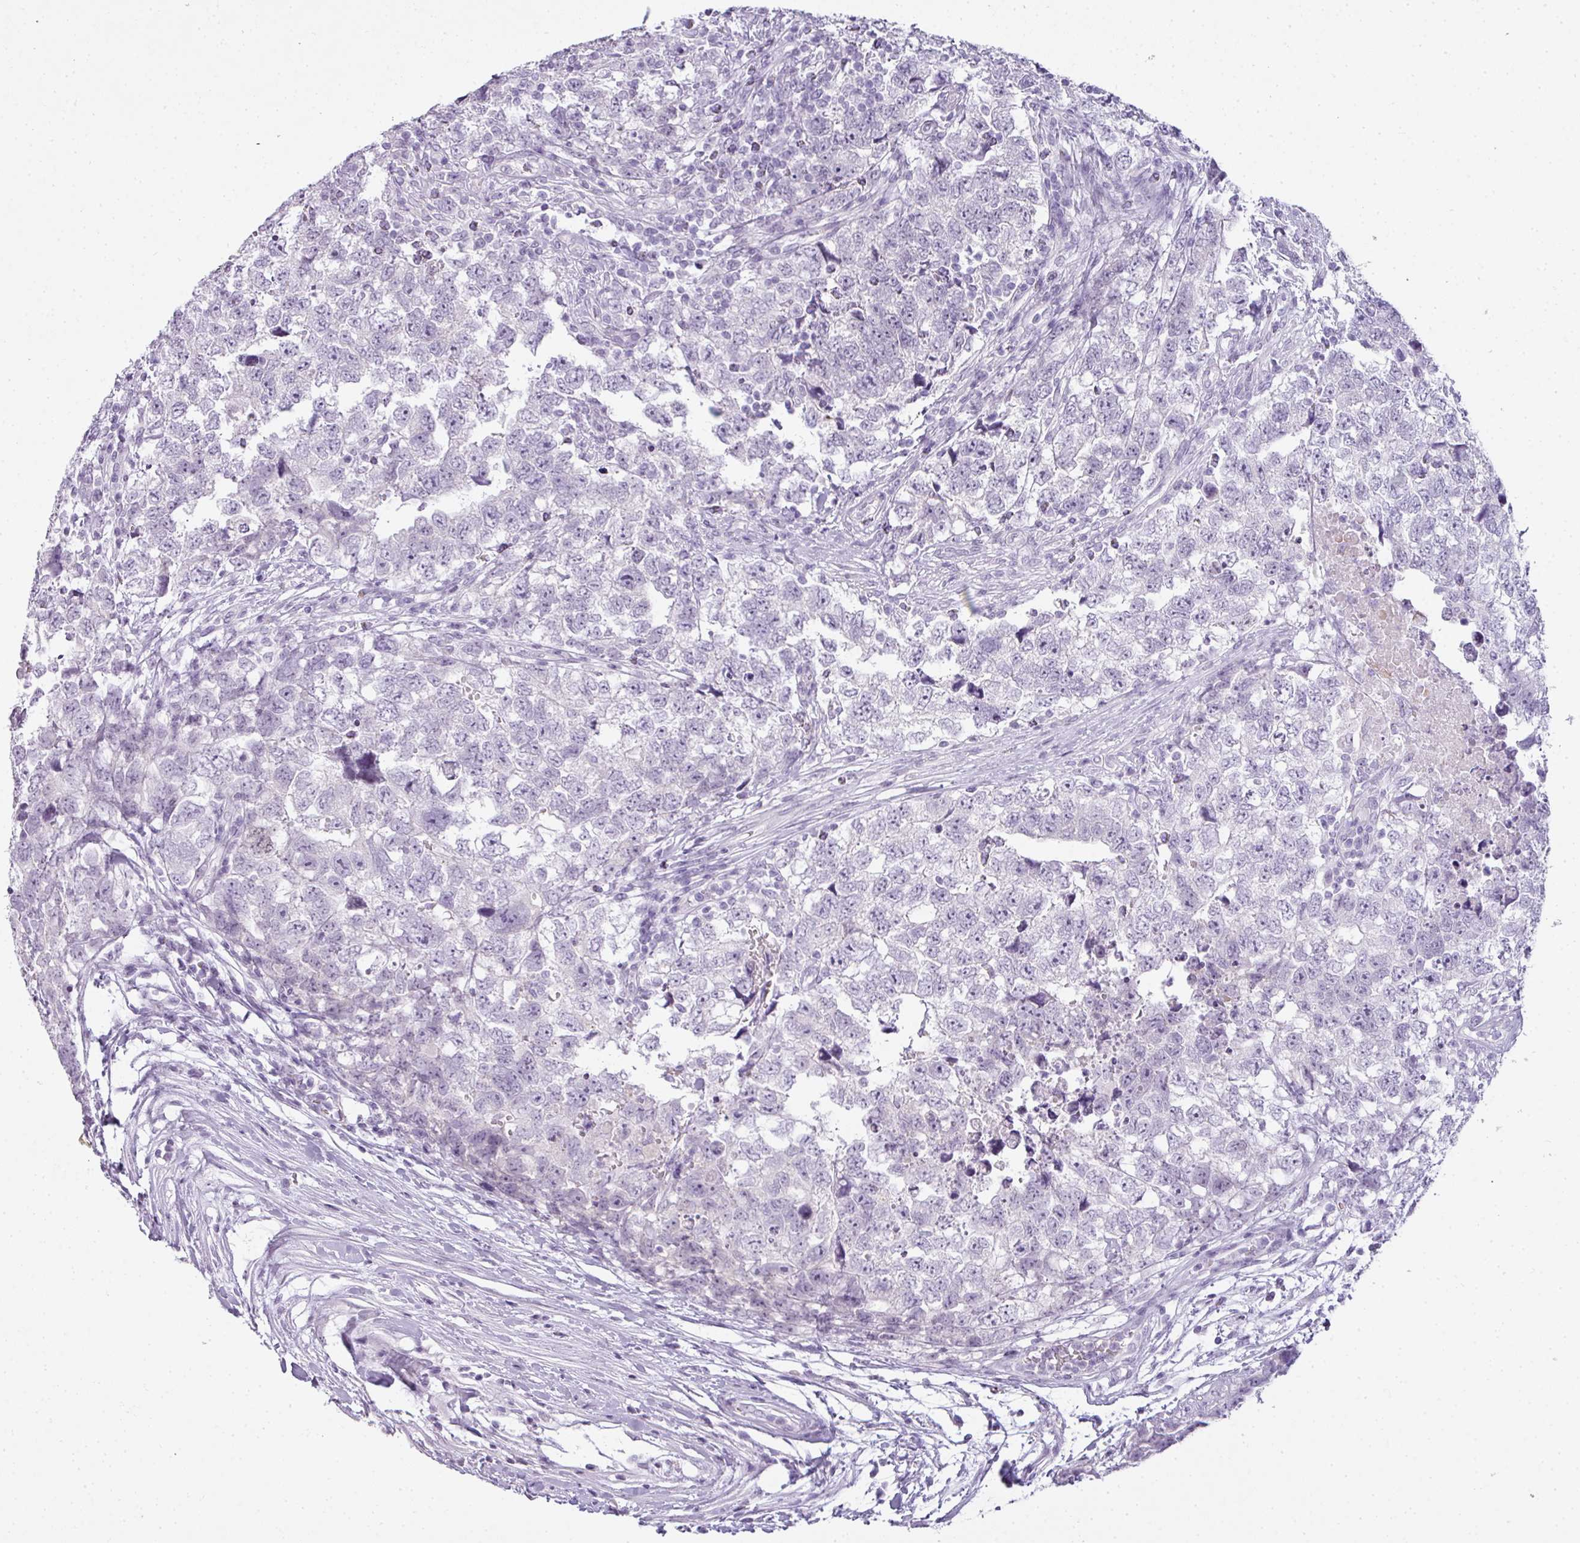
{"staining": {"intensity": "negative", "quantity": "none", "location": "none"}, "tissue": "testis cancer", "cell_type": "Tumor cells", "image_type": "cancer", "snomed": [{"axis": "morphology", "description": "Carcinoma, Embryonal, NOS"}, {"axis": "topography", "description": "Testis"}], "caption": "Tumor cells are negative for brown protein staining in embryonal carcinoma (testis).", "gene": "RBMY1F", "patient": {"sex": "male", "age": 22}}